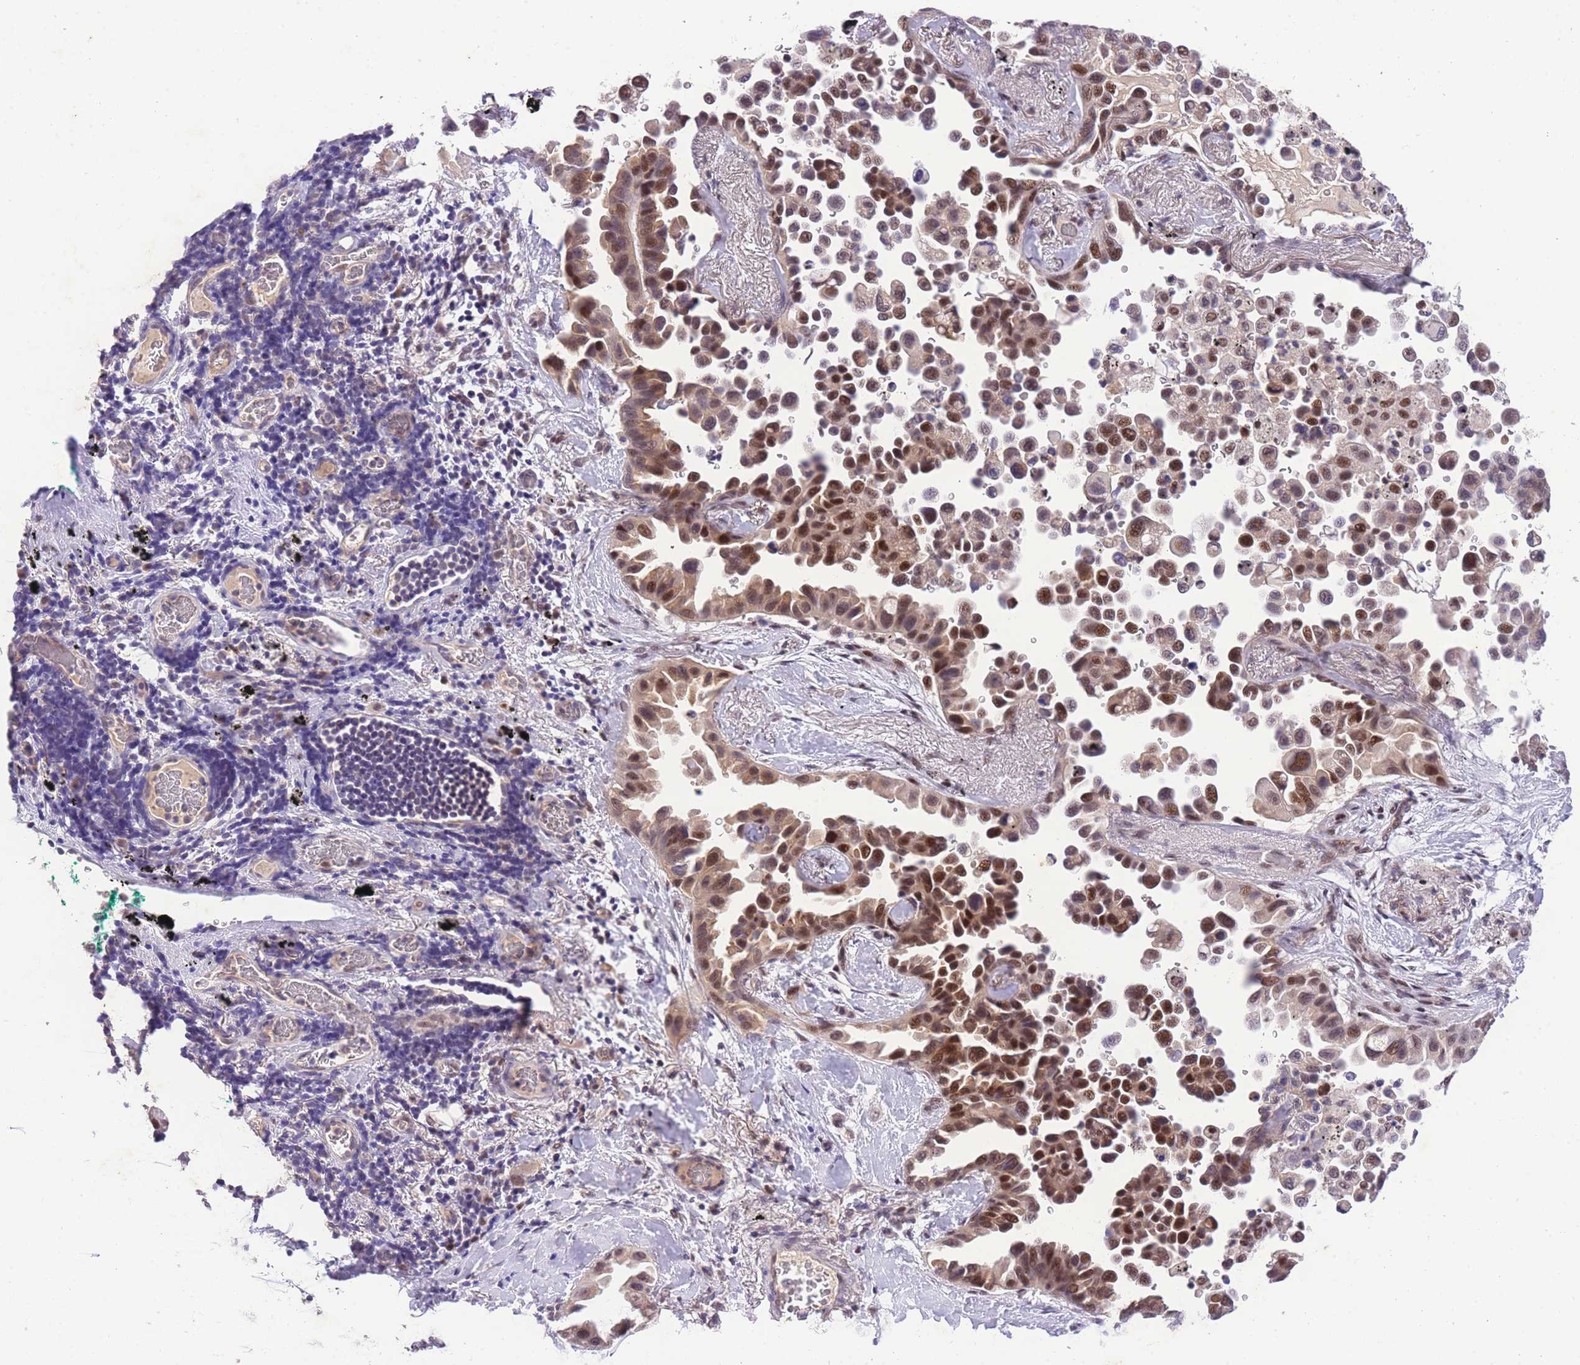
{"staining": {"intensity": "moderate", "quantity": "25%-75%", "location": "nuclear"}, "tissue": "lung cancer", "cell_type": "Tumor cells", "image_type": "cancer", "snomed": [{"axis": "morphology", "description": "Adenocarcinoma, NOS"}, {"axis": "topography", "description": "Lung"}], "caption": "Protein analysis of lung cancer tissue reveals moderate nuclear expression in approximately 25%-75% of tumor cells.", "gene": "SLC35F2", "patient": {"sex": "female", "age": 67}}